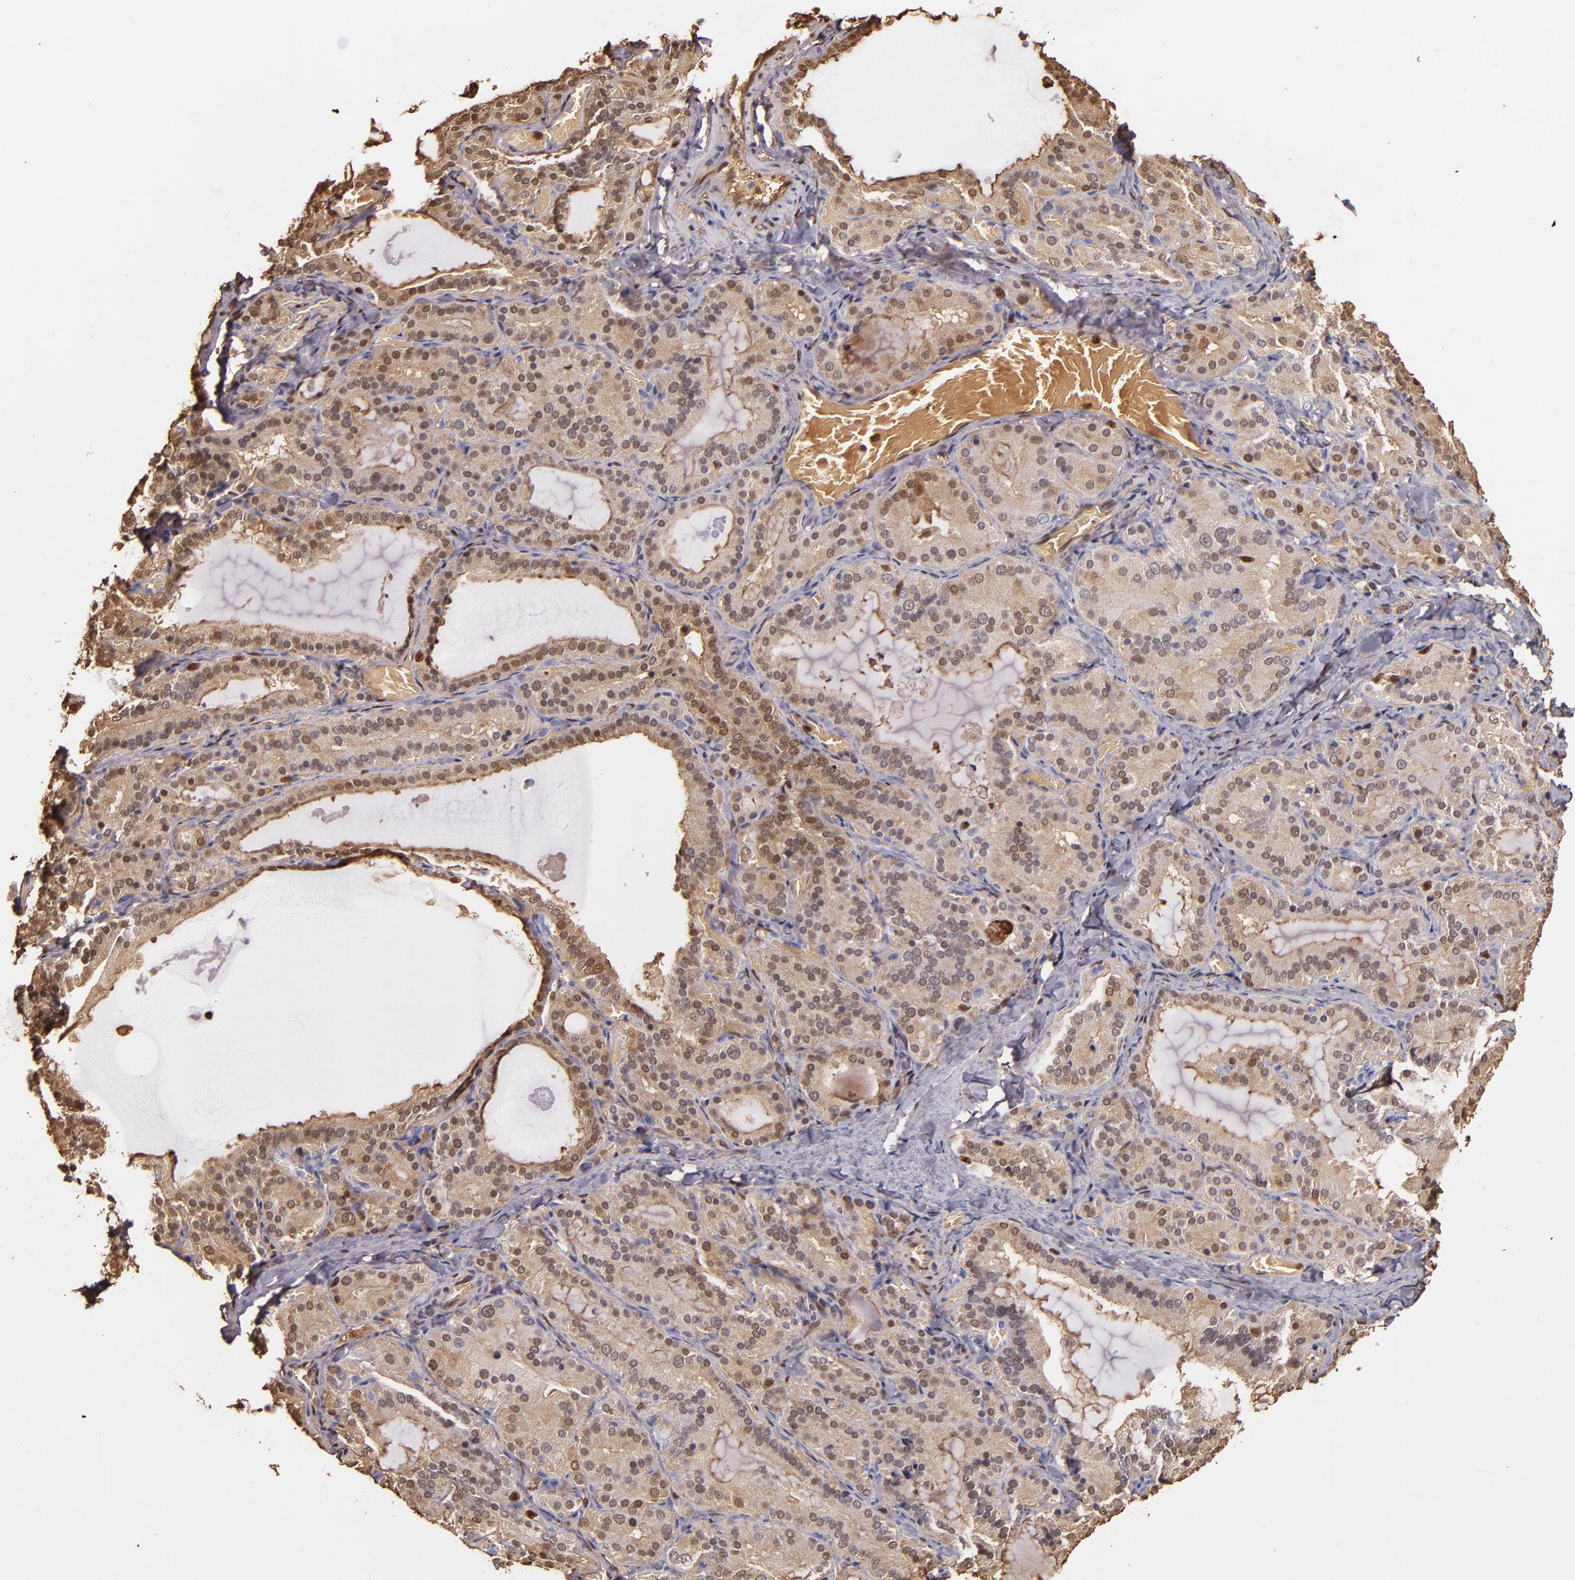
{"staining": {"intensity": "moderate", "quantity": ">75%", "location": "cytoplasmic/membranous,nuclear"}, "tissue": "thyroid gland", "cell_type": "Glandular cells", "image_type": "normal", "snomed": [{"axis": "morphology", "description": "Normal tissue, NOS"}, {"axis": "topography", "description": "Thyroid gland"}], "caption": "Immunohistochemistry staining of unremarkable thyroid gland, which exhibits medium levels of moderate cytoplasmic/membranous,nuclear staining in approximately >75% of glandular cells indicating moderate cytoplasmic/membranous,nuclear protein staining. The staining was performed using DAB (3,3'-diaminobenzidine) (brown) for protein detection and nuclei were counterstained in hematoxylin (blue).", "gene": "S100A6", "patient": {"sex": "female", "age": 33}}